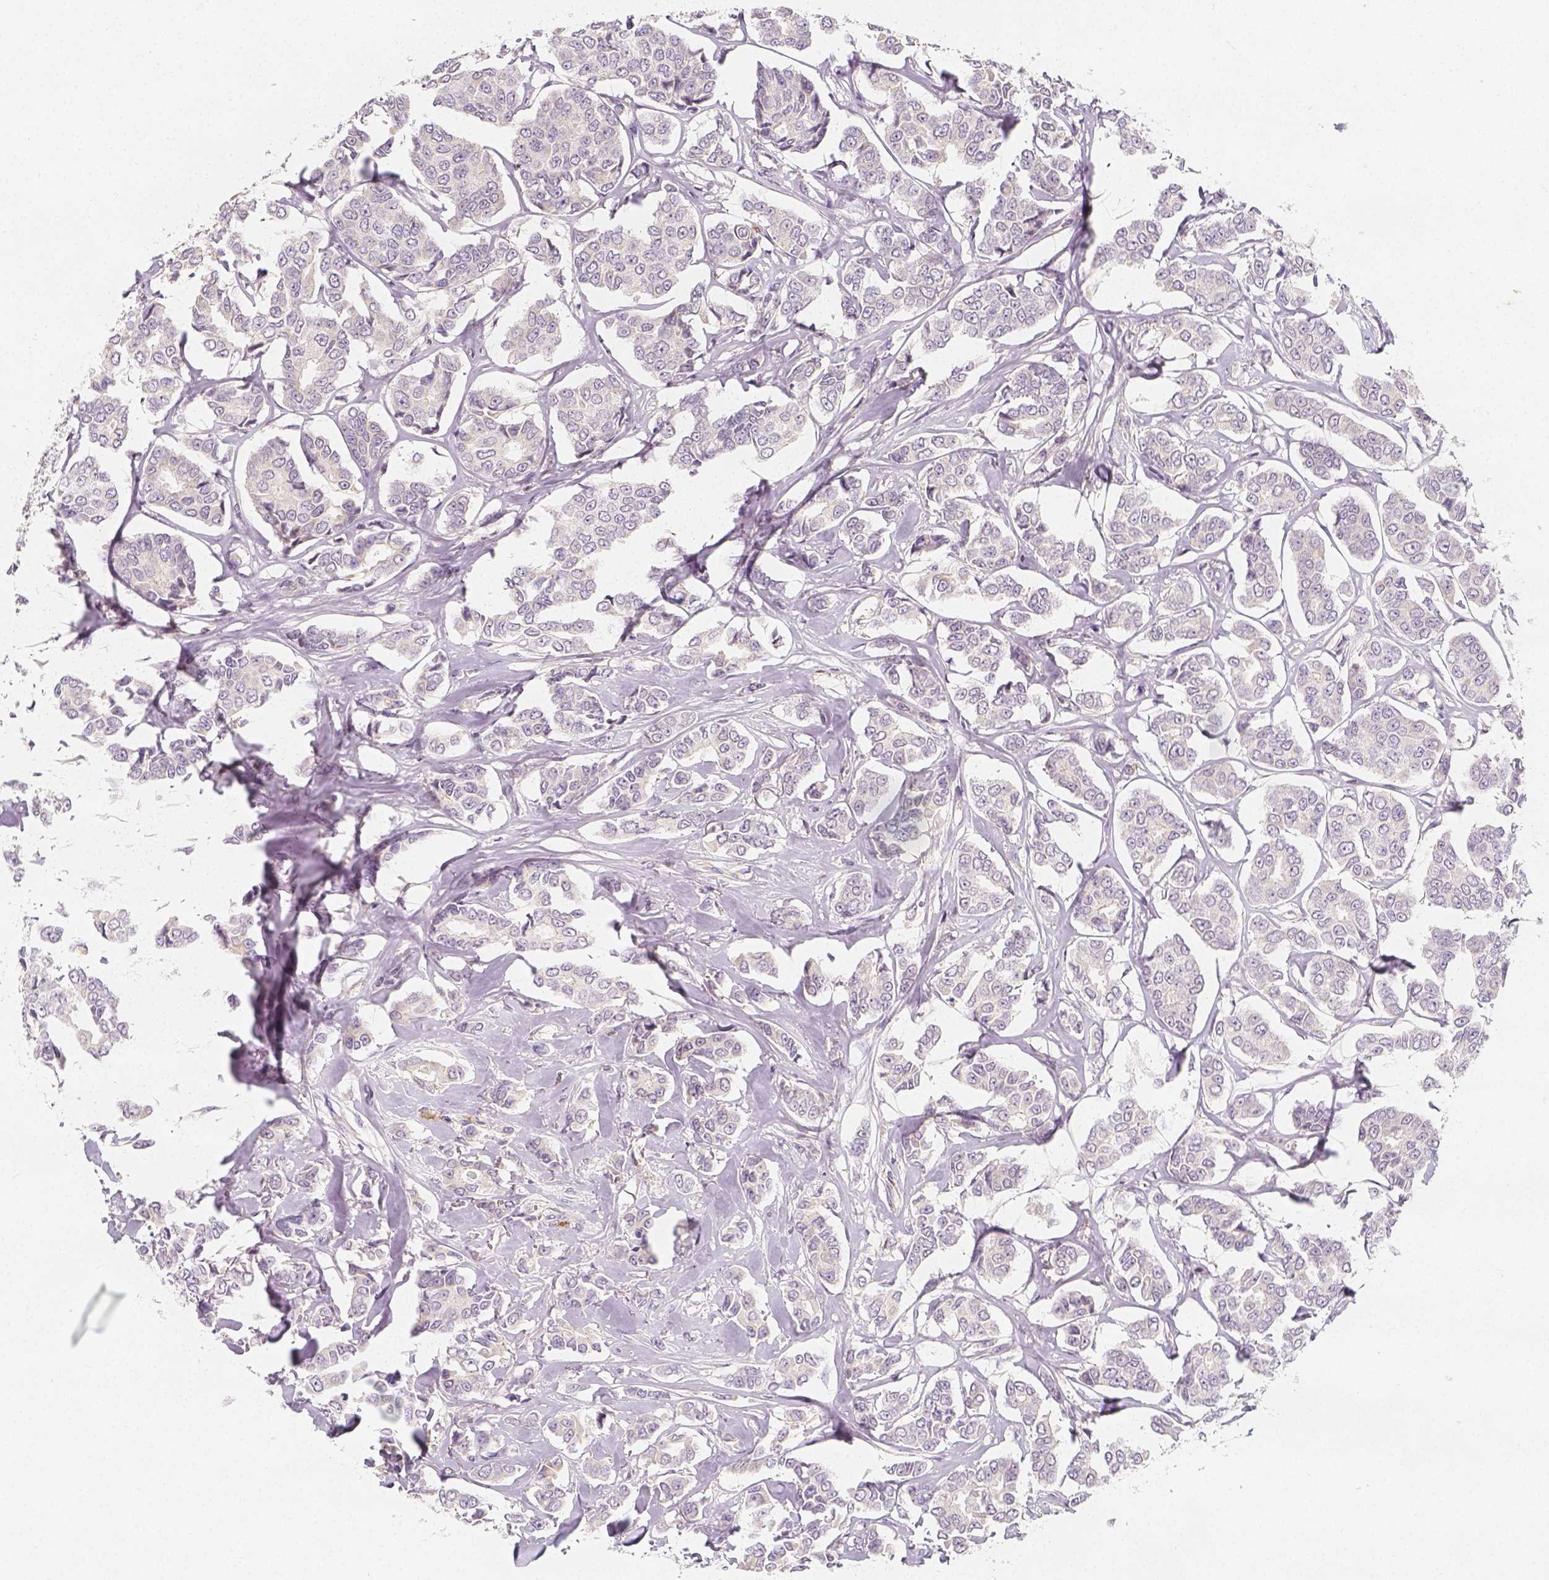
{"staining": {"intensity": "negative", "quantity": "none", "location": "none"}, "tissue": "breast cancer", "cell_type": "Tumor cells", "image_type": "cancer", "snomed": [{"axis": "morphology", "description": "Duct carcinoma"}, {"axis": "topography", "description": "Breast"}], "caption": "Immunohistochemical staining of human breast cancer (invasive ductal carcinoma) shows no significant positivity in tumor cells. (DAB (3,3'-diaminobenzidine) immunohistochemistry visualized using brightfield microscopy, high magnification).", "gene": "PTPRJ", "patient": {"sex": "female", "age": 94}}